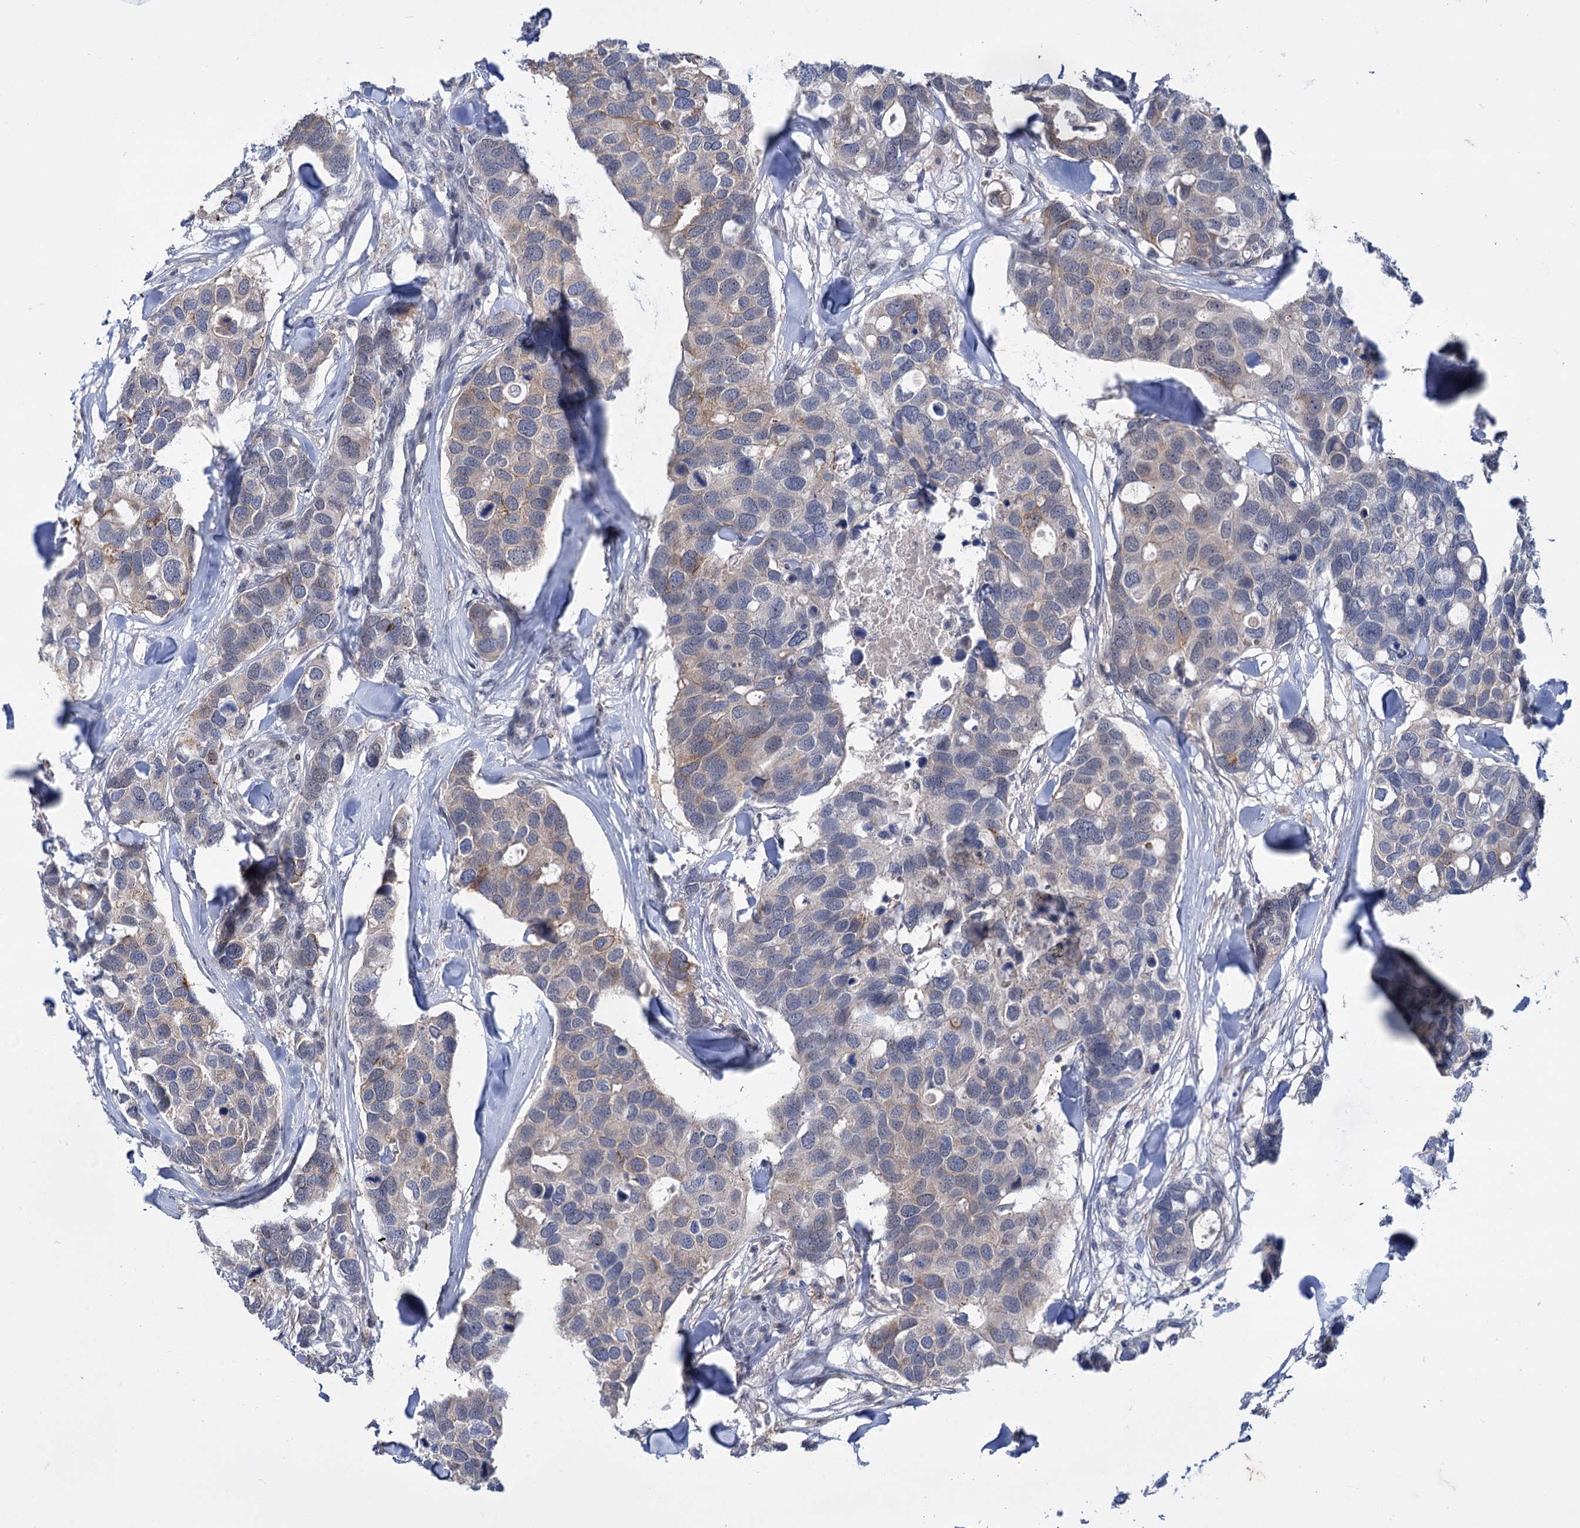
{"staining": {"intensity": "negative", "quantity": "none", "location": "none"}, "tissue": "breast cancer", "cell_type": "Tumor cells", "image_type": "cancer", "snomed": [{"axis": "morphology", "description": "Duct carcinoma"}, {"axis": "topography", "description": "Breast"}], "caption": "A photomicrograph of human breast cancer is negative for staining in tumor cells.", "gene": "MID1IP1", "patient": {"sex": "female", "age": 83}}